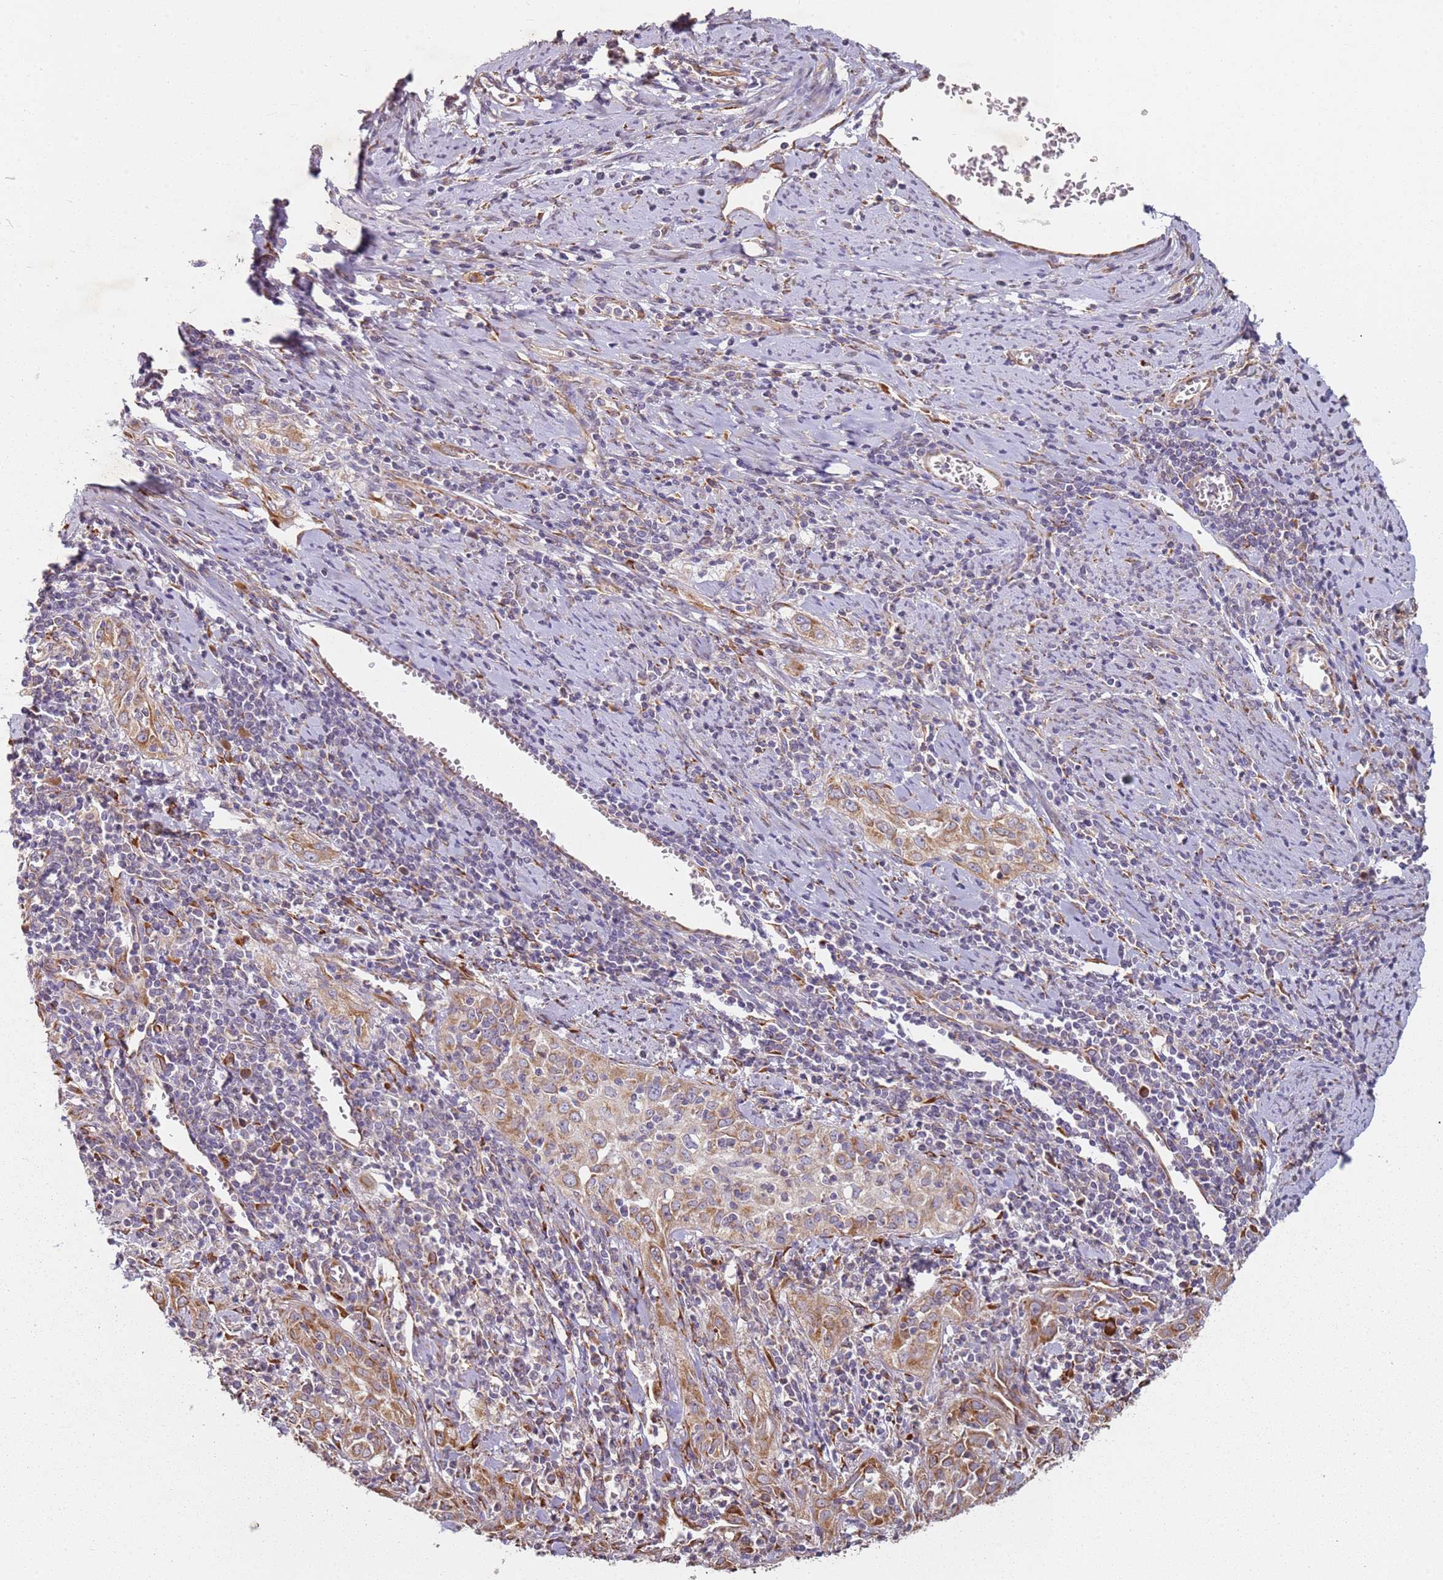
{"staining": {"intensity": "moderate", "quantity": ">75%", "location": "cytoplasmic/membranous"}, "tissue": "cervical cancer", "cell_type": "Tumor cells", "image_type": "cancer", "snomed": [{"axis": "morphology", "description": "Squamous cell carcinoma, NOS"}, {"axis": "topography", "description": "Cervix"}], "caption": "Squamous cell carcinoma (cervical) tissue exhibits moderate cytoplasmic/membranous expression in approximately >75% of tumor cells, visualized by immunohistochemistry. (DAB (3,3'-diaminobenzidine) IHC with brightfield microscopy, high magnification).", "gene": "ARFRP1", "patient": {"sex": "female", "age": 57}}